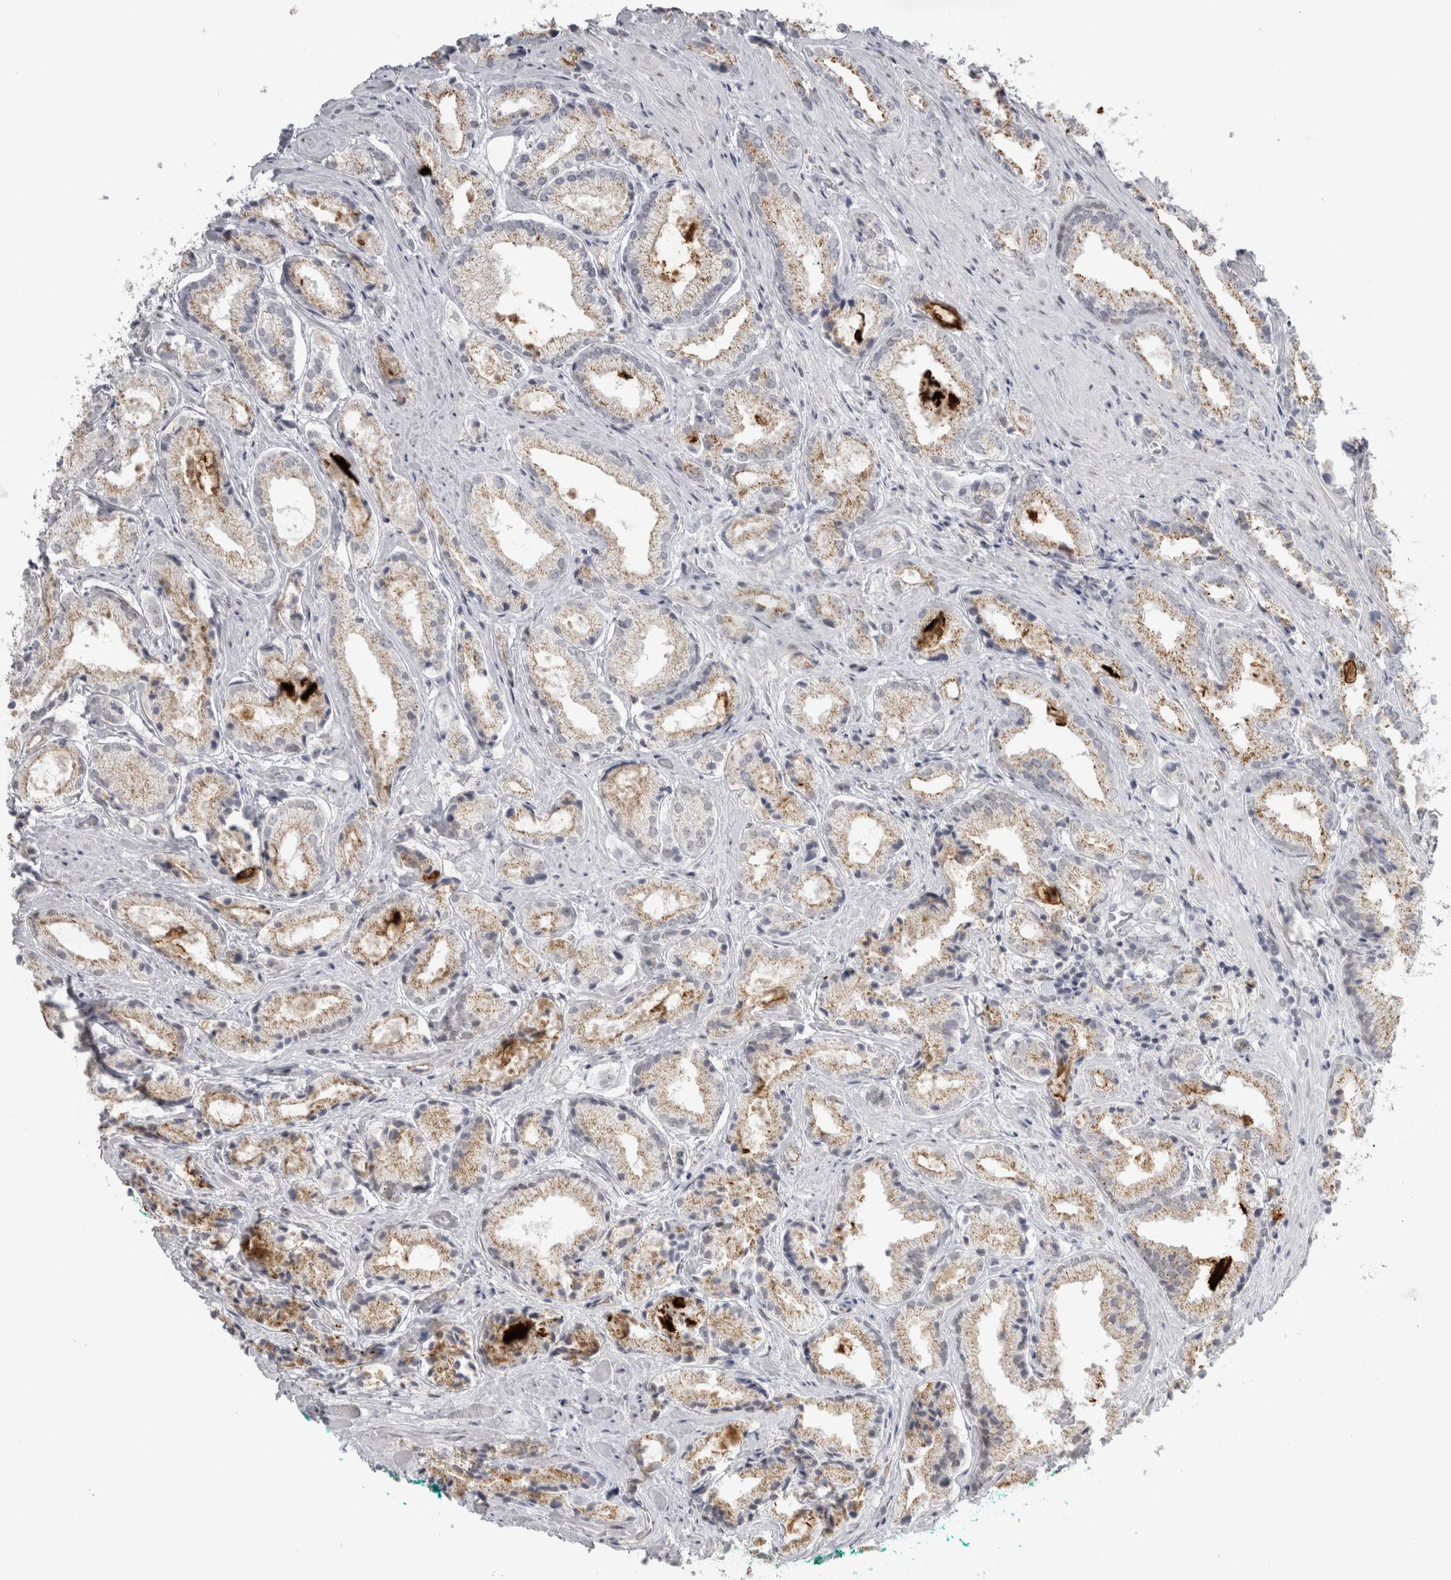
{"staining": {"intensity": "weak", "quantity": ">75%", "location": "cytoplasmic/membranous"}, "tissue": "prostate cancer", "cell_type": "Tumor cells", "image_type": "cancer", "snomed": [{"axis": "morphology", "description": "Adenocarcinoma, Low grade"}, {"axis": "topography", "description": "Prostate"}], "caption": "Prostate low-grade adenocarcinoma was stained to show a protein in brown. There is low levels of weak cytoplasmic/membranous staining in approximately >75% of tumor cells. (Brightfield microscopy of DAB IHC at high magnification).", "gene": "PLIN1", "patient": {"sex": "male", "age": 62}}